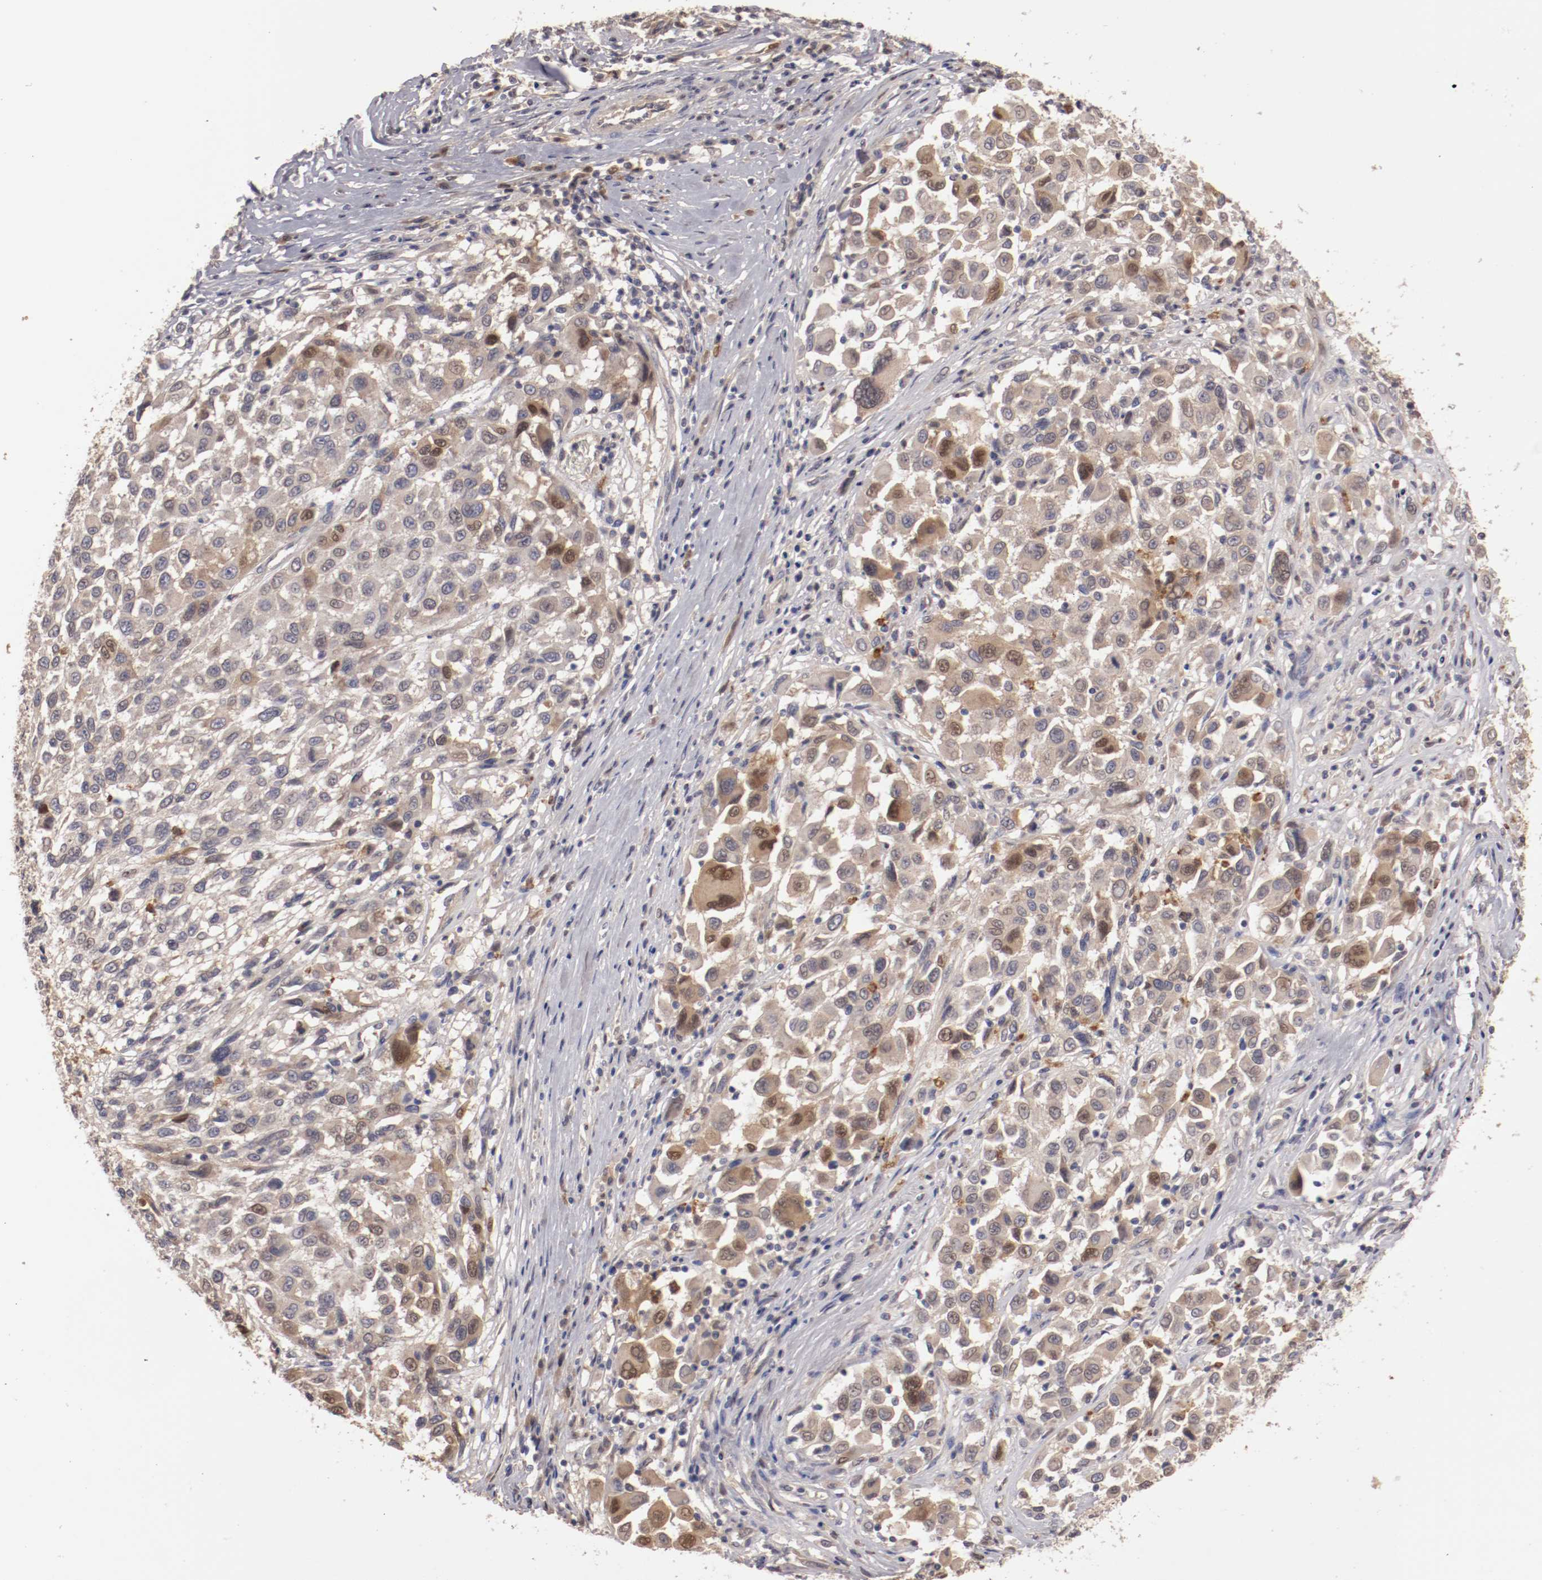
{"staining": {"intensity": "weak", "quantity": "25%-75%", "location": "cytoplasmic/membranous"}, "tissue": "melanoma", "cell_type": "Tumor cells", "image_type": "cancer", "snomed": [{"axis": "morphology", "description": "Malignant melanoma, Metastatic site"}, {"axis": "topography", "description": "Lymph node"}], "caption": "Protein expression analysis of human melanoma reveals weak cytoplasmic/membranous staining in approximately 25%-75% of tumor cells.", "gene": "SERPINA7", "patient": {"sex": "male", "age": 61}}